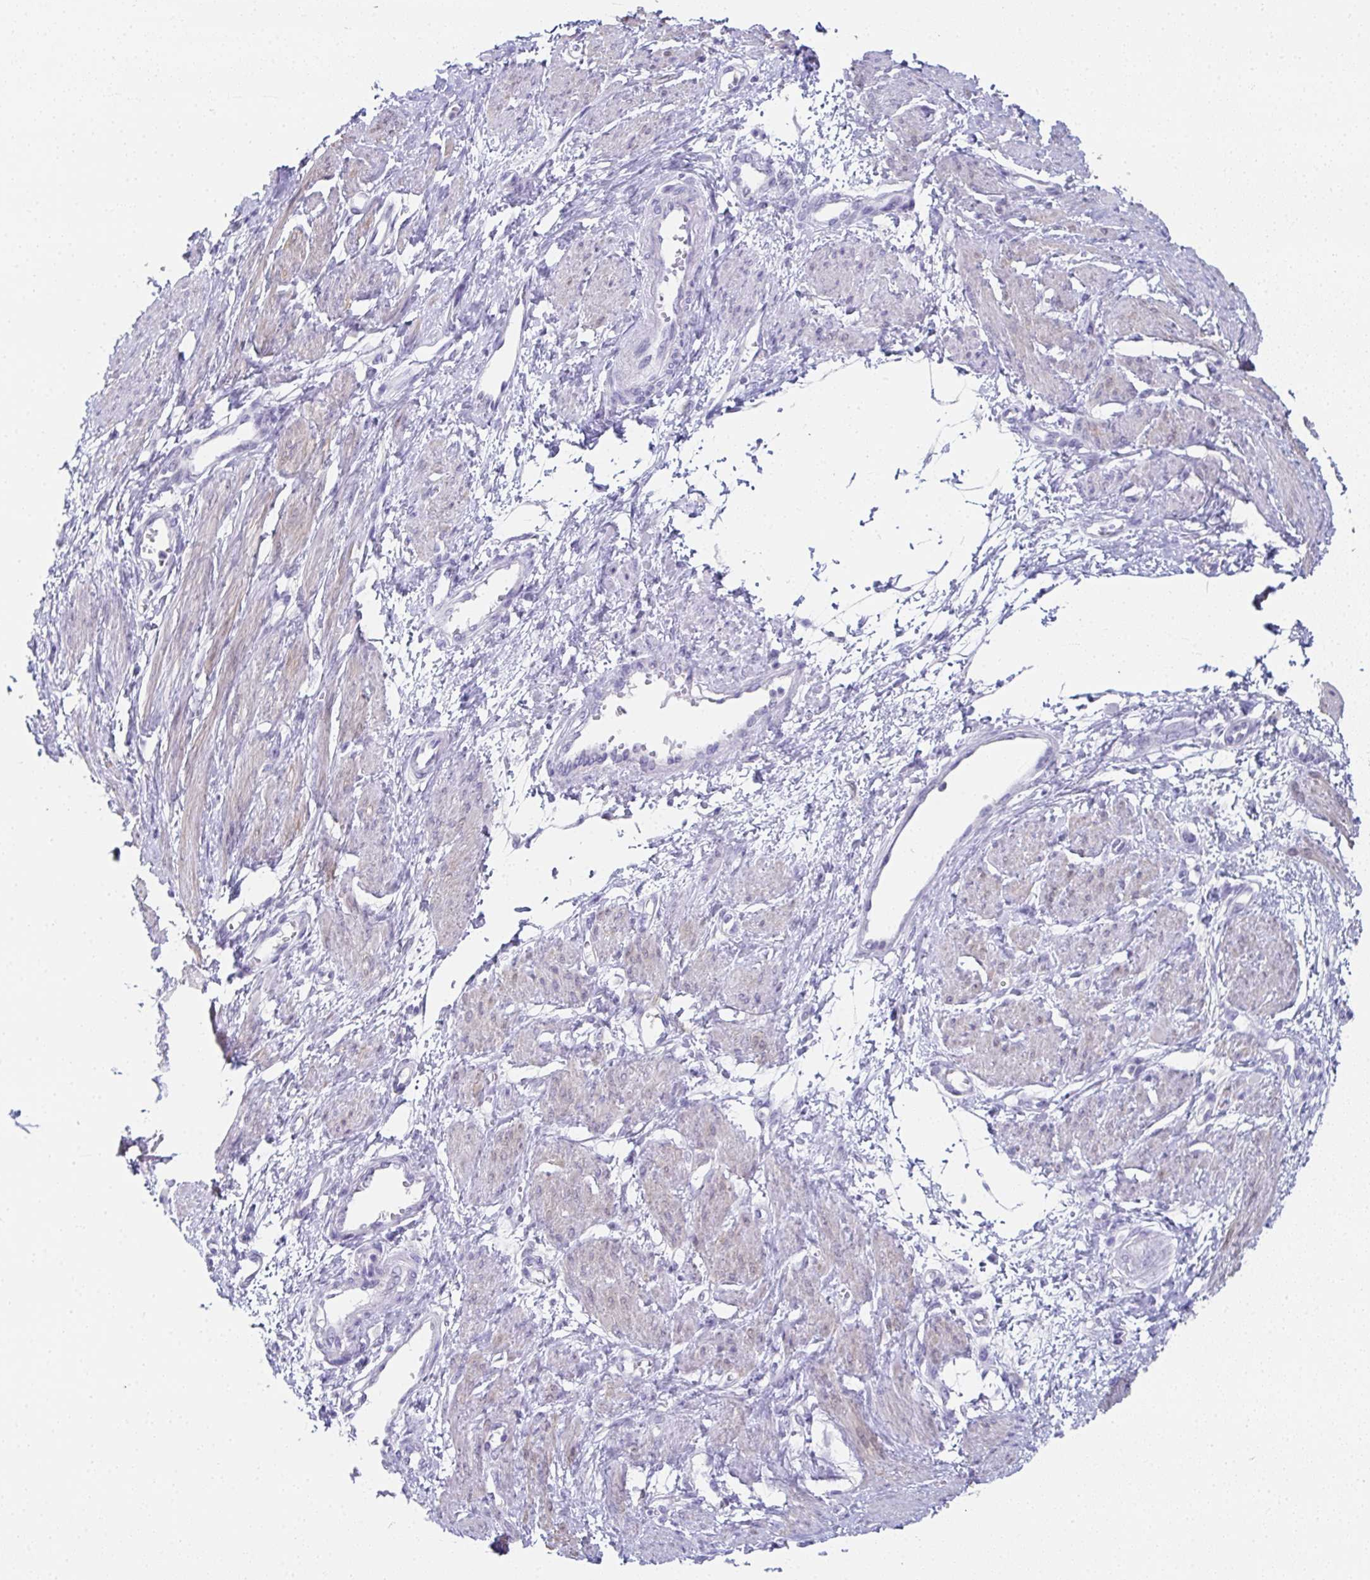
{"staining": {"intensity": "weak", "quantity": "<25%", "location": "cytoplasmic/membranous"}, "tissue": "smooth muscle", "cell_type": "Smooth muscle cells", "image_type": "normal", "snomed": [{"axis": "morphology", "description": "Normal tissue, NOS"}, {"axis": "topography", "description": "Smooth muscle"}, {"axis": "topography", "description": "Uterus"}], "caption": "There is no significant positivity in smooth muscle cells of smooth muscle. (DAB (3,3'-diaminobenzidine) immunohistochemistry (IHC), high magnification).", "gene": "RBP1", "patient": {"sex": "female", "age": 39}}